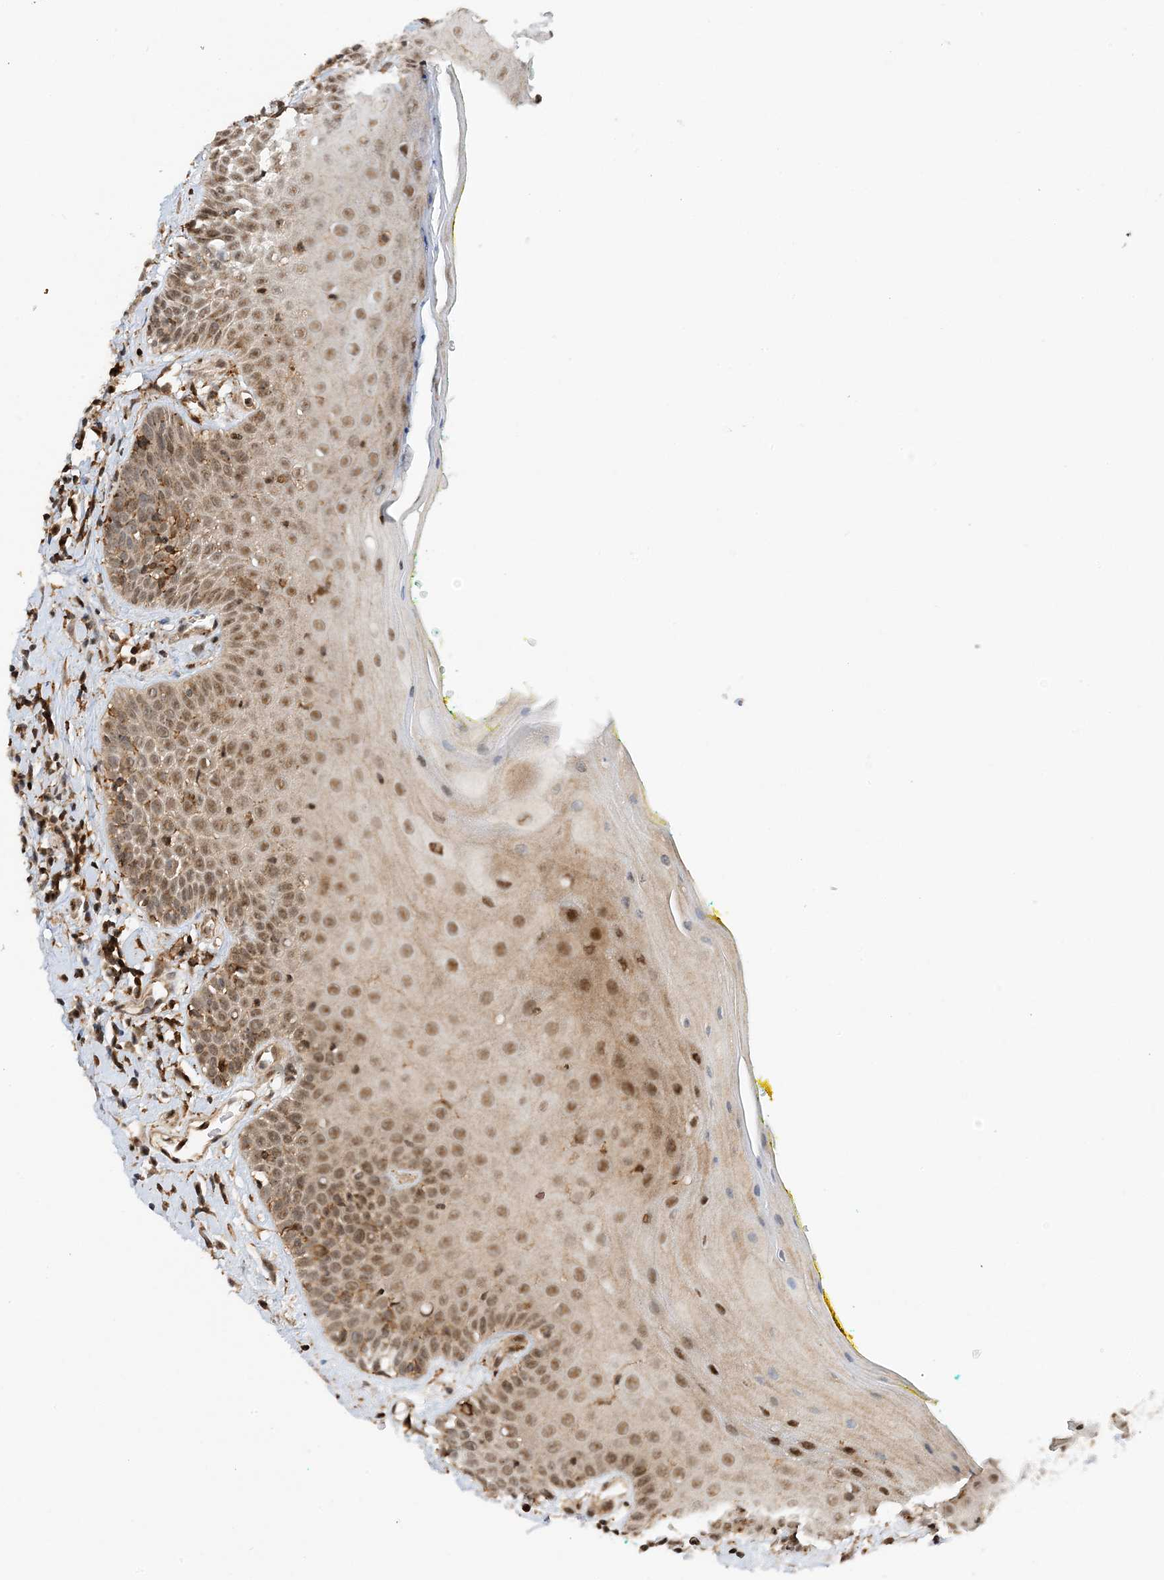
{"staining": {"intensity": "moderate", "quantity": ">75%", "location": "cytoplasmic/membranous,nuclear"}, "tissue": "oral mucosa", "cell_type": "Squamous epithelial cells", "image_type": "normal", "snomed": [{"axis": "morphology", "description": "Normal tissue, NOS"}, {"axis": "morphology", "description": "Squamous cell carcinoma, NOS"}, {"axis": "topography", "description": "Oral tissue"}, {"axis": "topography", "description": "Head-Neck"}], "caption": "IHC histopathology image of normal oral mucosa: human oral mucosa stained using immunohistochemistry shows medium levels of moderate protein expression localized specifically in the cytoplasmic/membranous,nuclear of squamous epithelial cells, appearing as a cytoplasmic/membranous,nuclear brown color.", "gene": "TATDN3", "patient": {"sex": "female", "age": 70}}